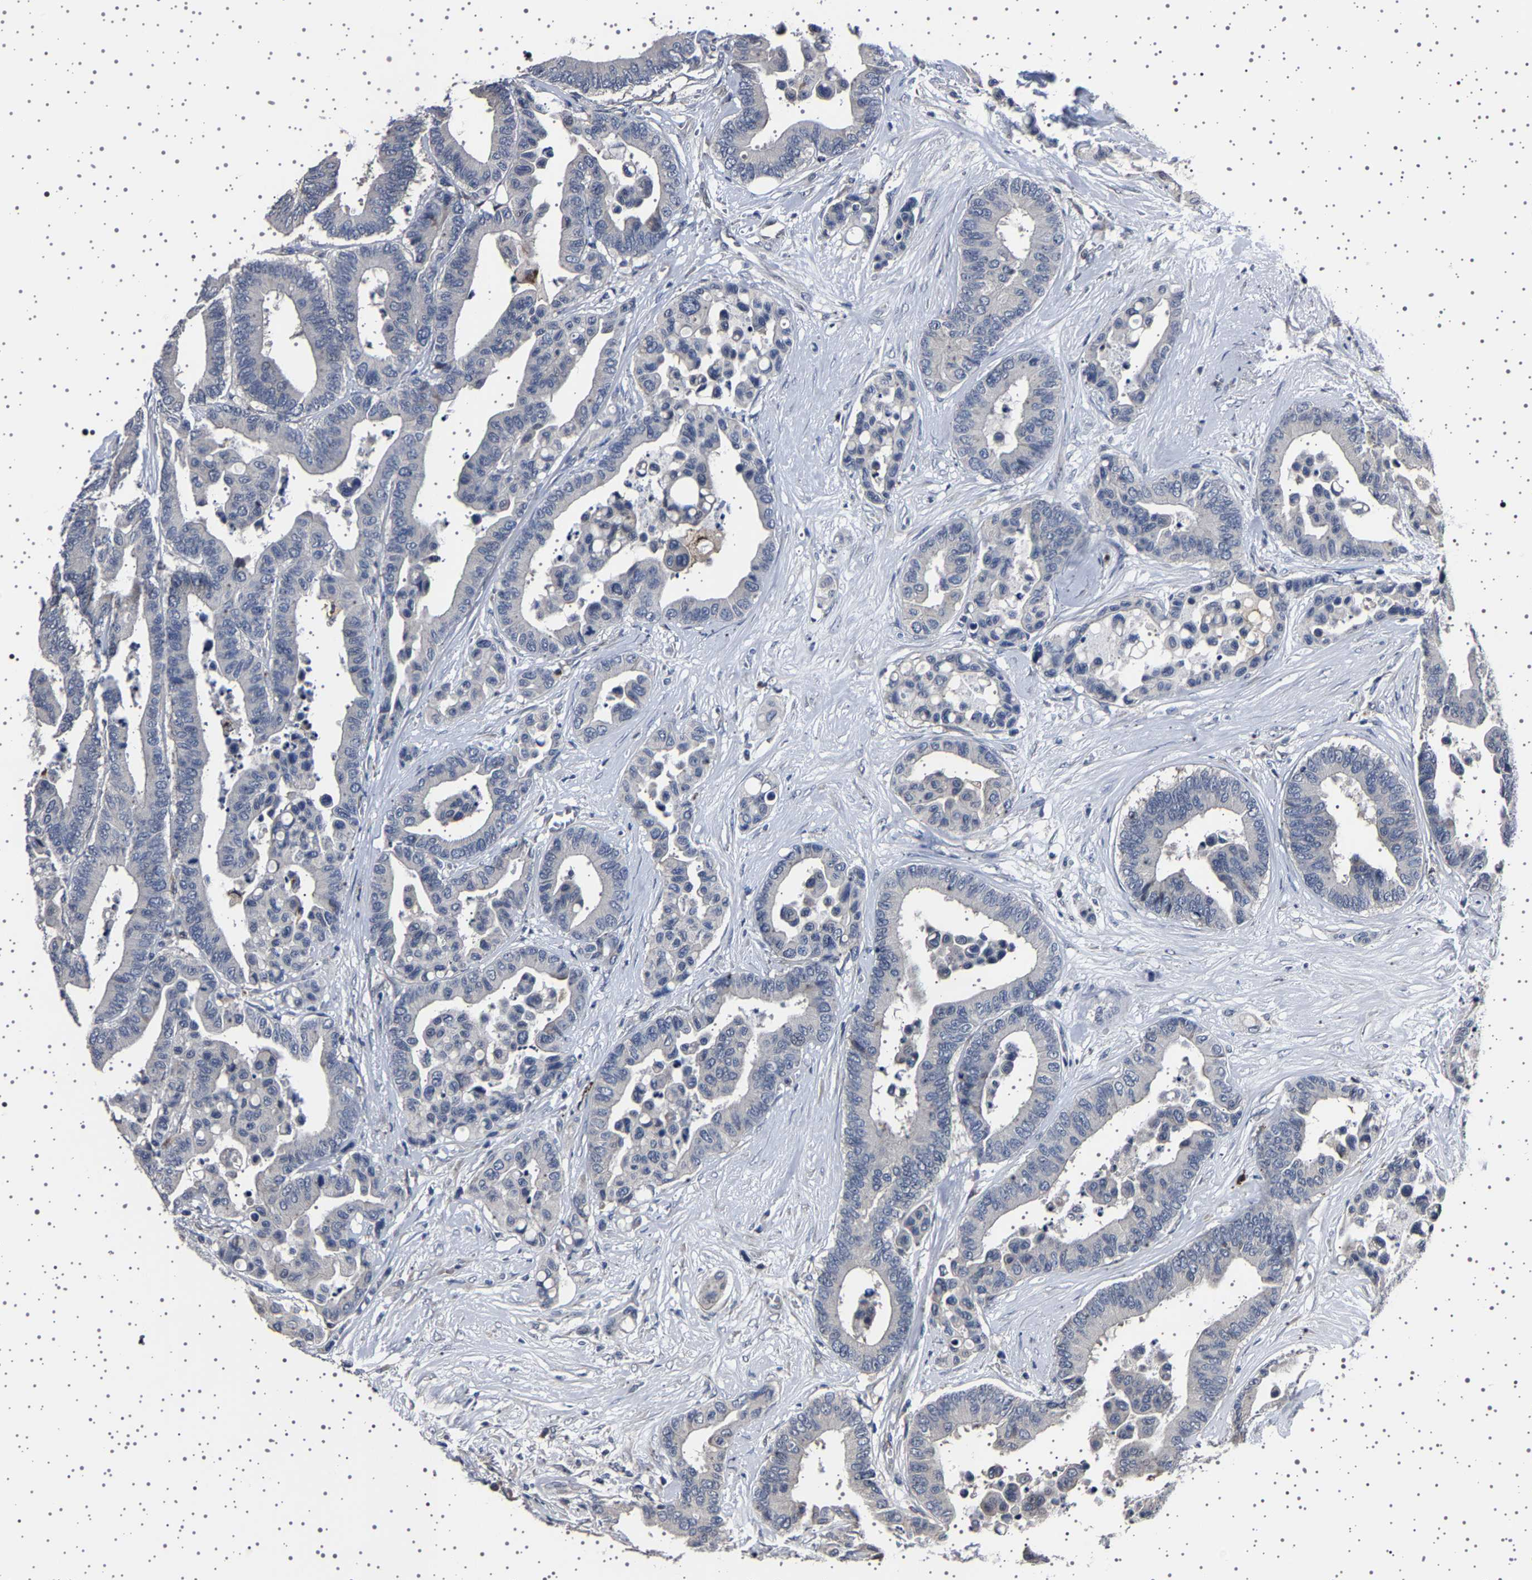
{"staining": {"intensity": "negative", "quantity": "none", "location": "none"}, "tissue": "colorectal cancer", "cell_type": "Tumor cells", "image_type": "cancer", "snomed": [{"axis": "morphology", "description": "Normal tissue, NOS"}, {"axis": "morphology", "description": "Adenocarcinoma, NOS"}, {"axis": "topography", "description": "Colon"}], "caption": "Protein analysis of colorectal adenocarcinoma shows no significant staining in tumor cells. (DAB immunohistochemistry (IHC) visualized using brightfield microscopy, high magnification).", "gene": "IL10RB", "patient": {"sex": "male", "age": 82}}